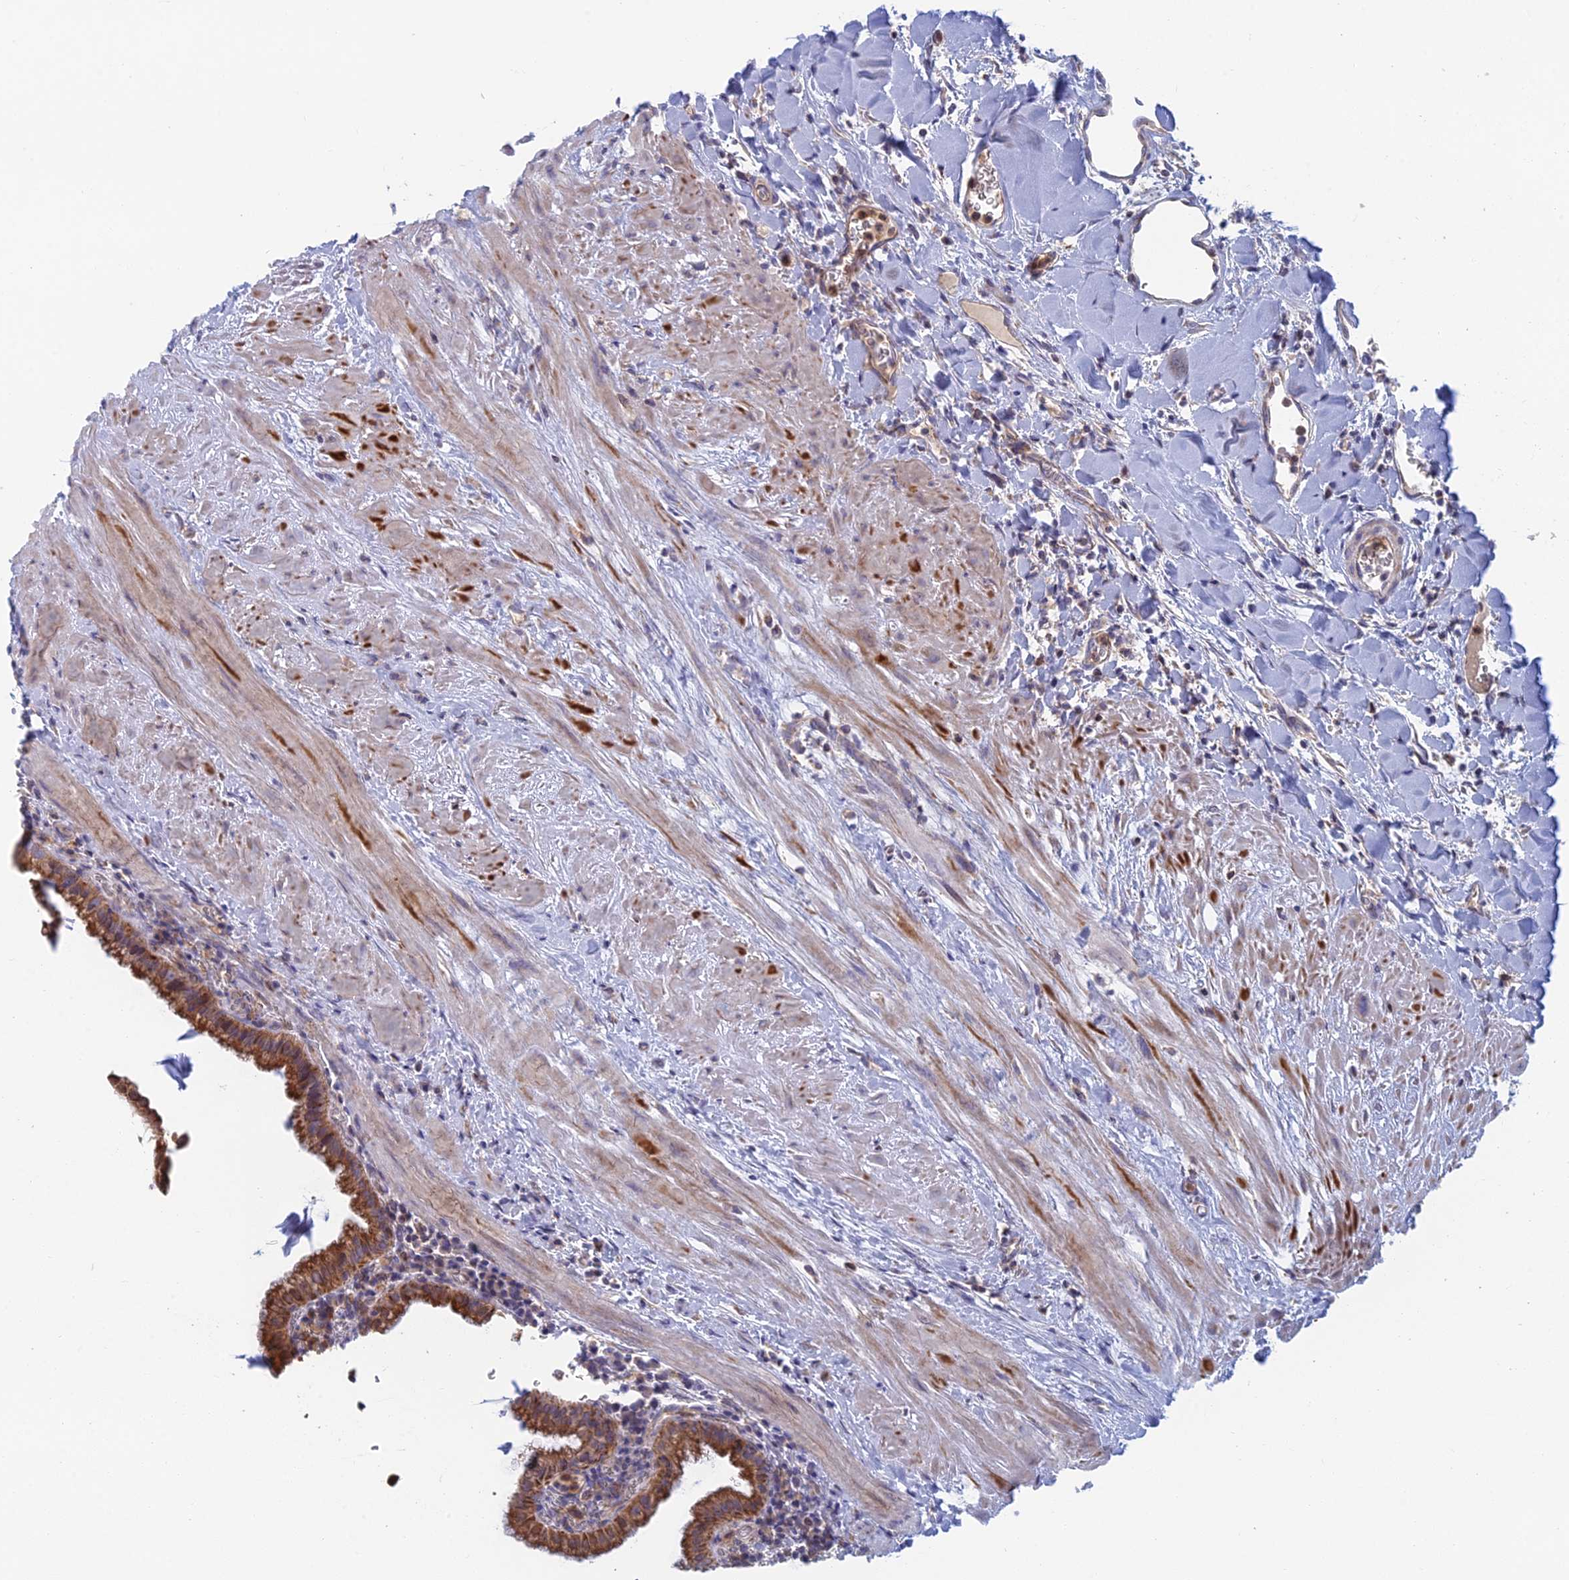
{"staining": {"intensity": "moderate", "quantity": ">75%", "location": "cytoplasmic/membranous"}, "tissue": "gallbladder", "cell_type": "Glandular cells", "image_type": "normal", "snomed": [{"axis": "morphology", "description": "Normal tissue, NOS"}, {"axis": "topography", "description": "Gallbladder"}], "caption": "The immunohistochemical stain labels moderate cytoplasmic/membranous positivity in glandular cells of unremarkable gallbladder. Nuclei are stained in blue.", "gene": "IFTAP", "patient": {"sex": "male", "age": 78}}